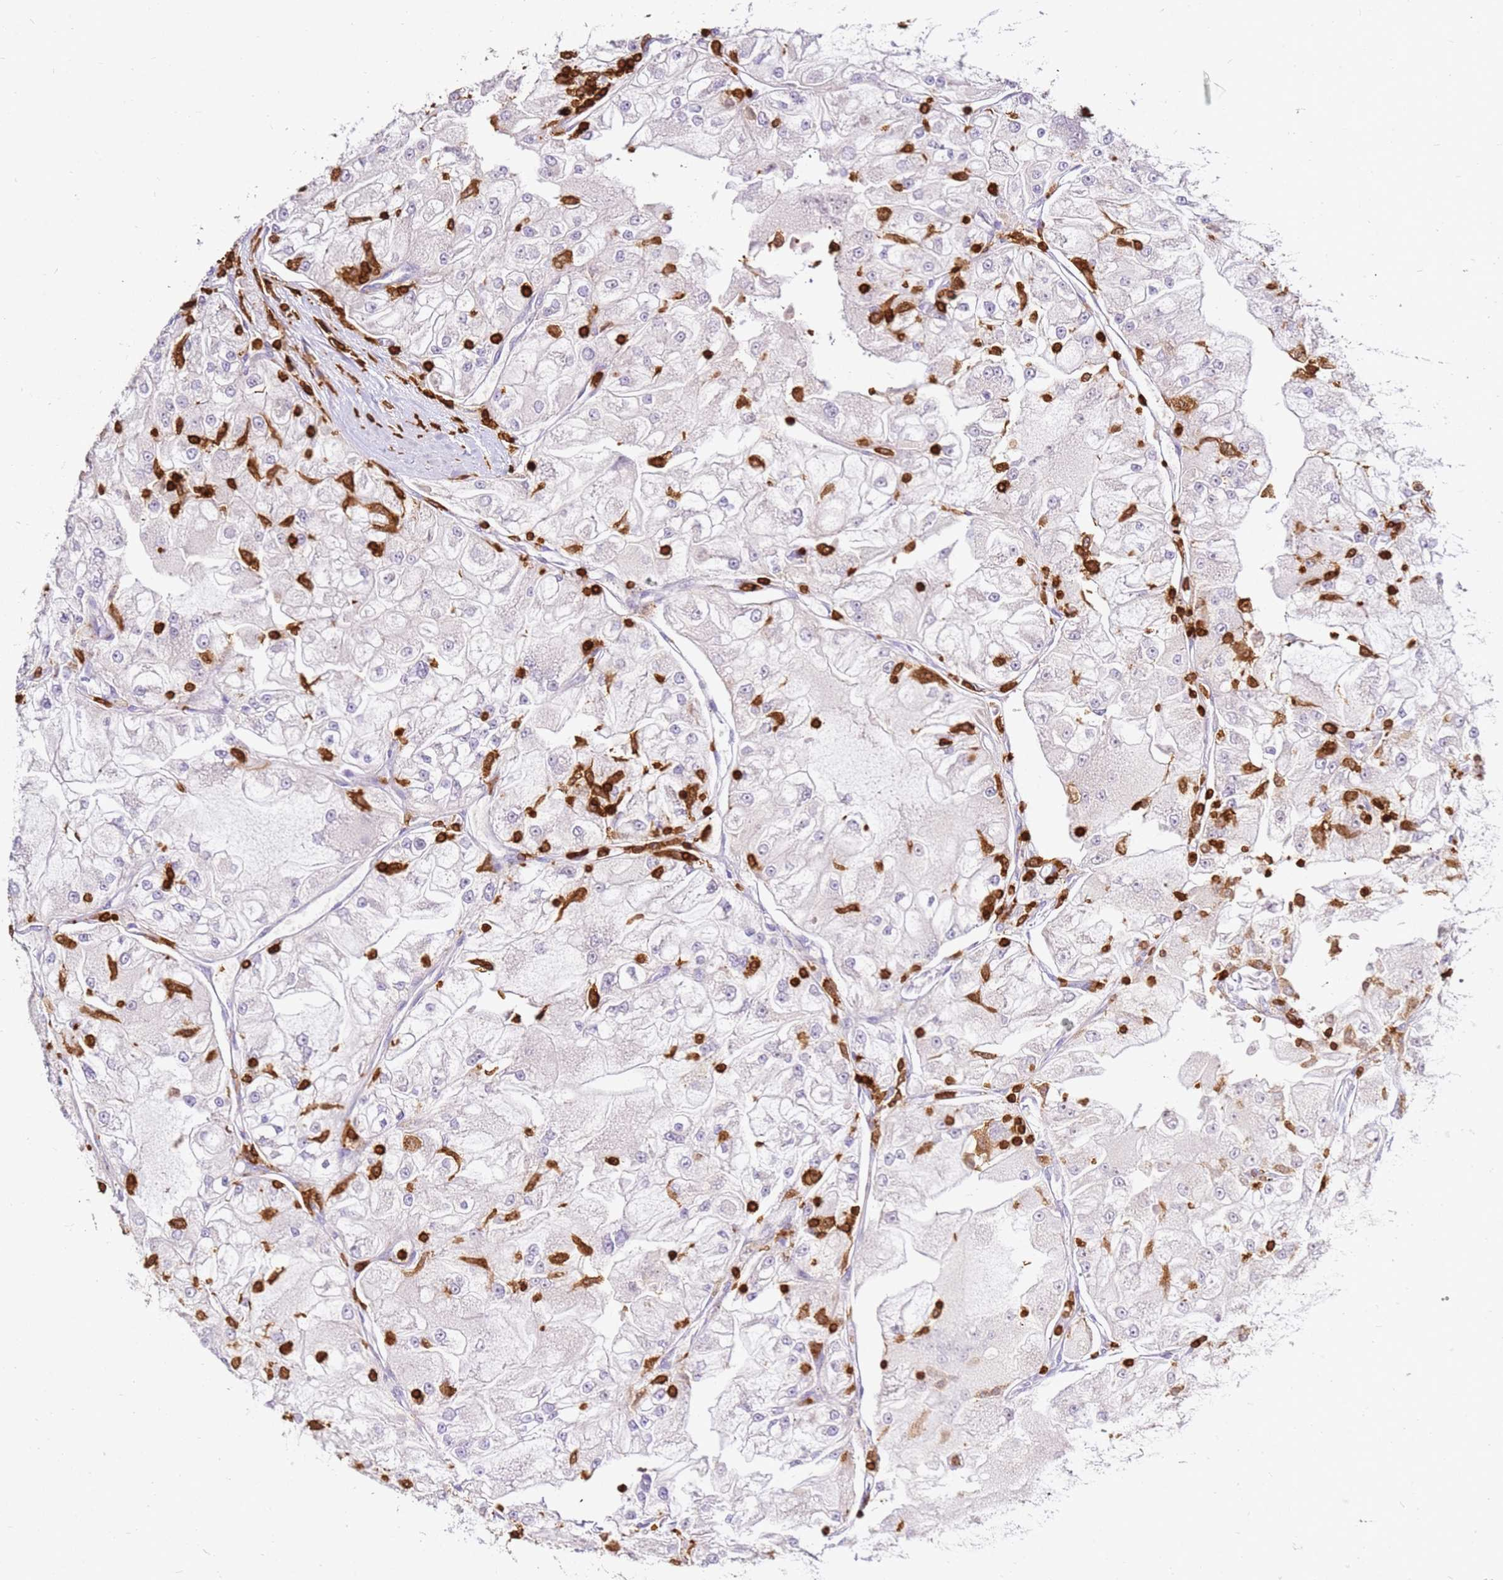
{"staining": {"intensity": "negative", "quantity": "none", "location": "none"}, "tissue": "renal cancer", "cell_type": "Tumor cells", "image_type": "cancer", "snomed": [{"axis": "morphology", "description": "Adenocarcinoma, NOS"}, {"axis": "topography", "description": "Kidney"}], "caption": "There is no significant staining in tumor cells of renal cancer (adenocarcinoma).", "gene": "CORO1A", "patient": {"sex": "female", "age": 72}}